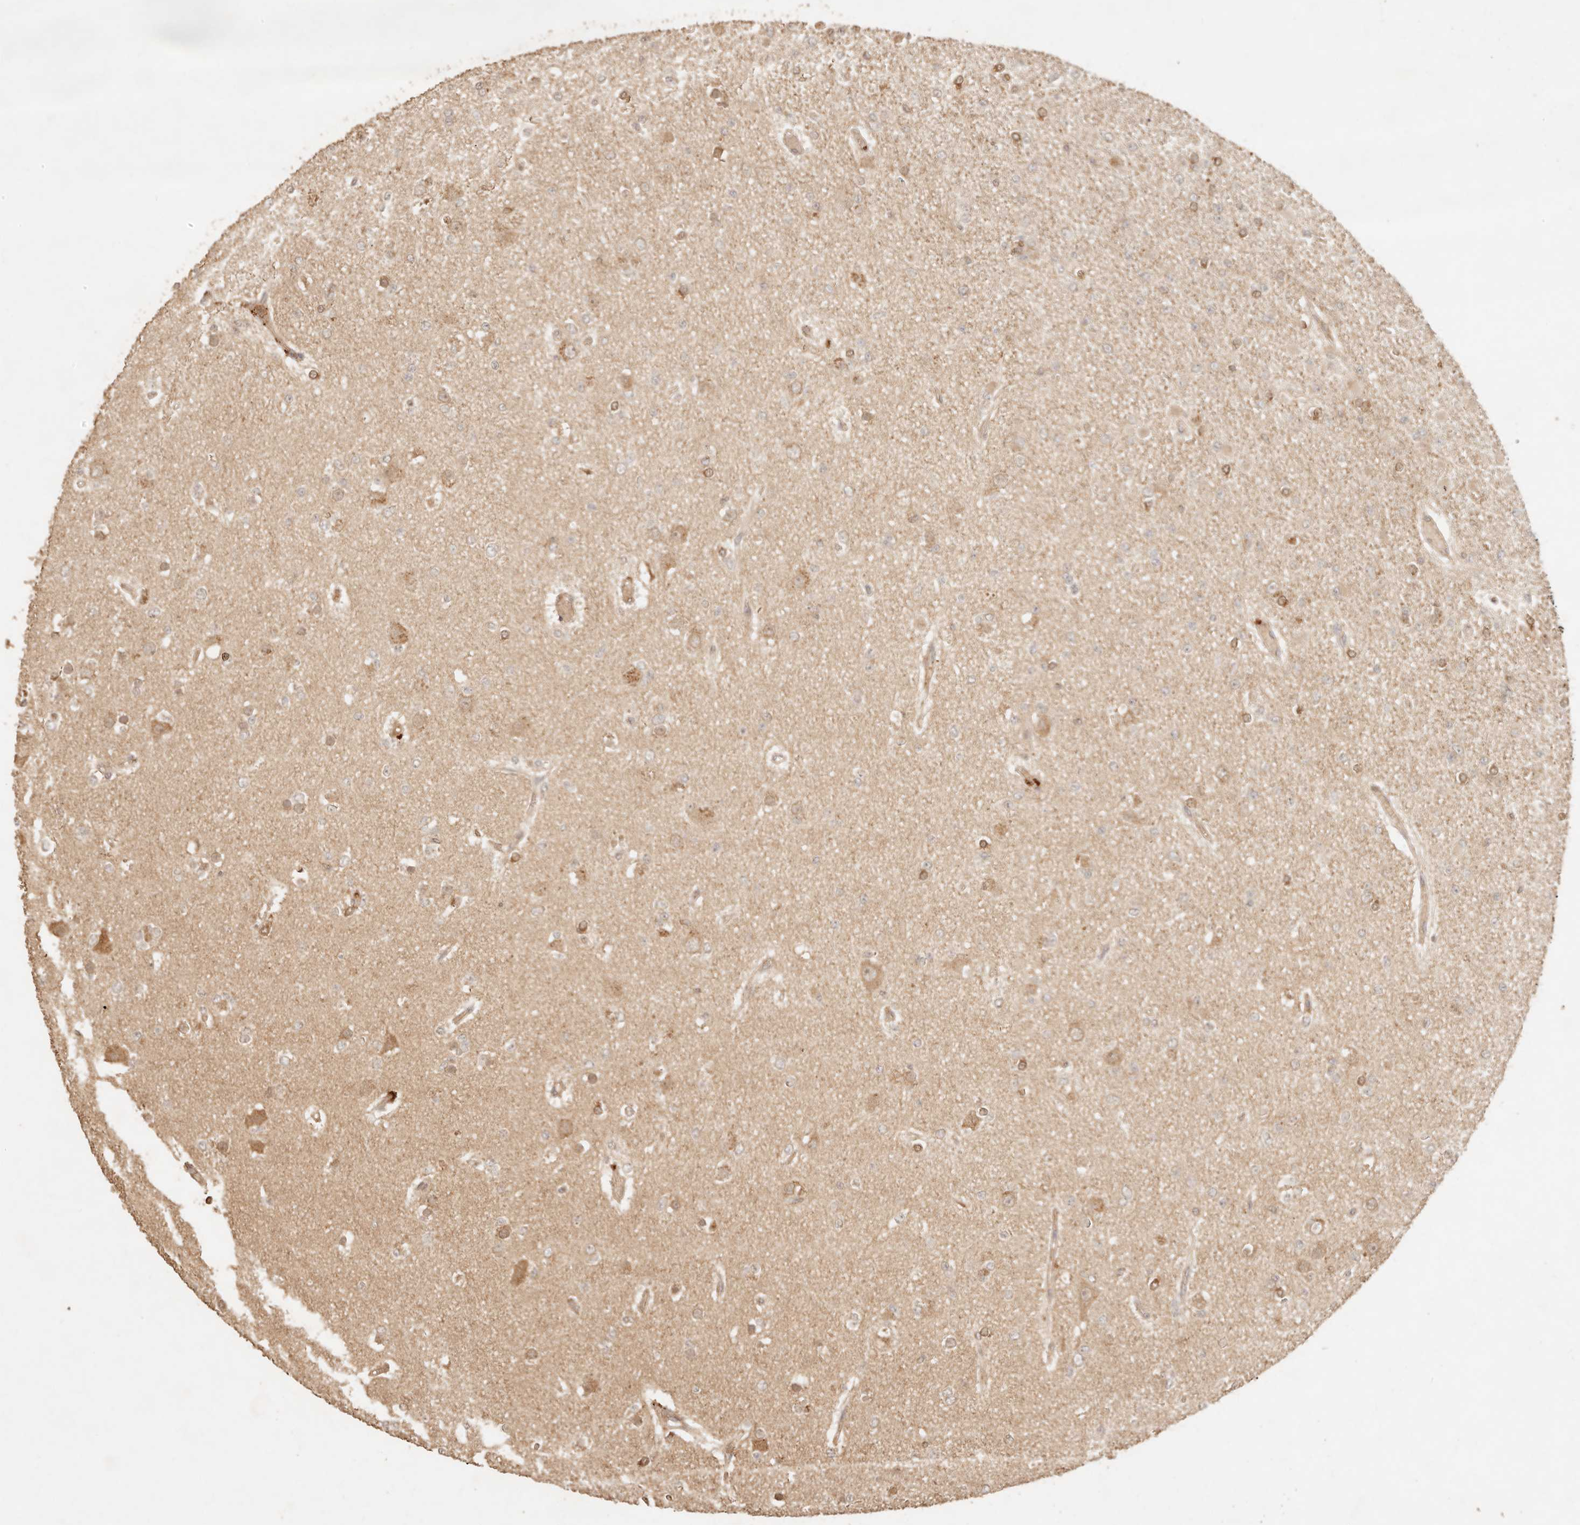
{"staining": {"intensity": "moderate", "quantity": "25%-75%", "location": "cytoplasmic/membranous,nuclear"}, "tissue": "glioma", "cell_type": "Tumor cells", "image_type": "cancer", "snomed": [{"axis": "morphology", "description": "Glioma, malignant, Low grade"}, {"axis": "topography", "description": "Brain"}], "caption": "Tumor cells demonstrate medium levels of moderate cytoplasmic/membranous and nuclear expression in approximately 25%-75% of cells in human glioma.", "gene": "INTS11", "patient": {"sex": "female", "age": 22}}